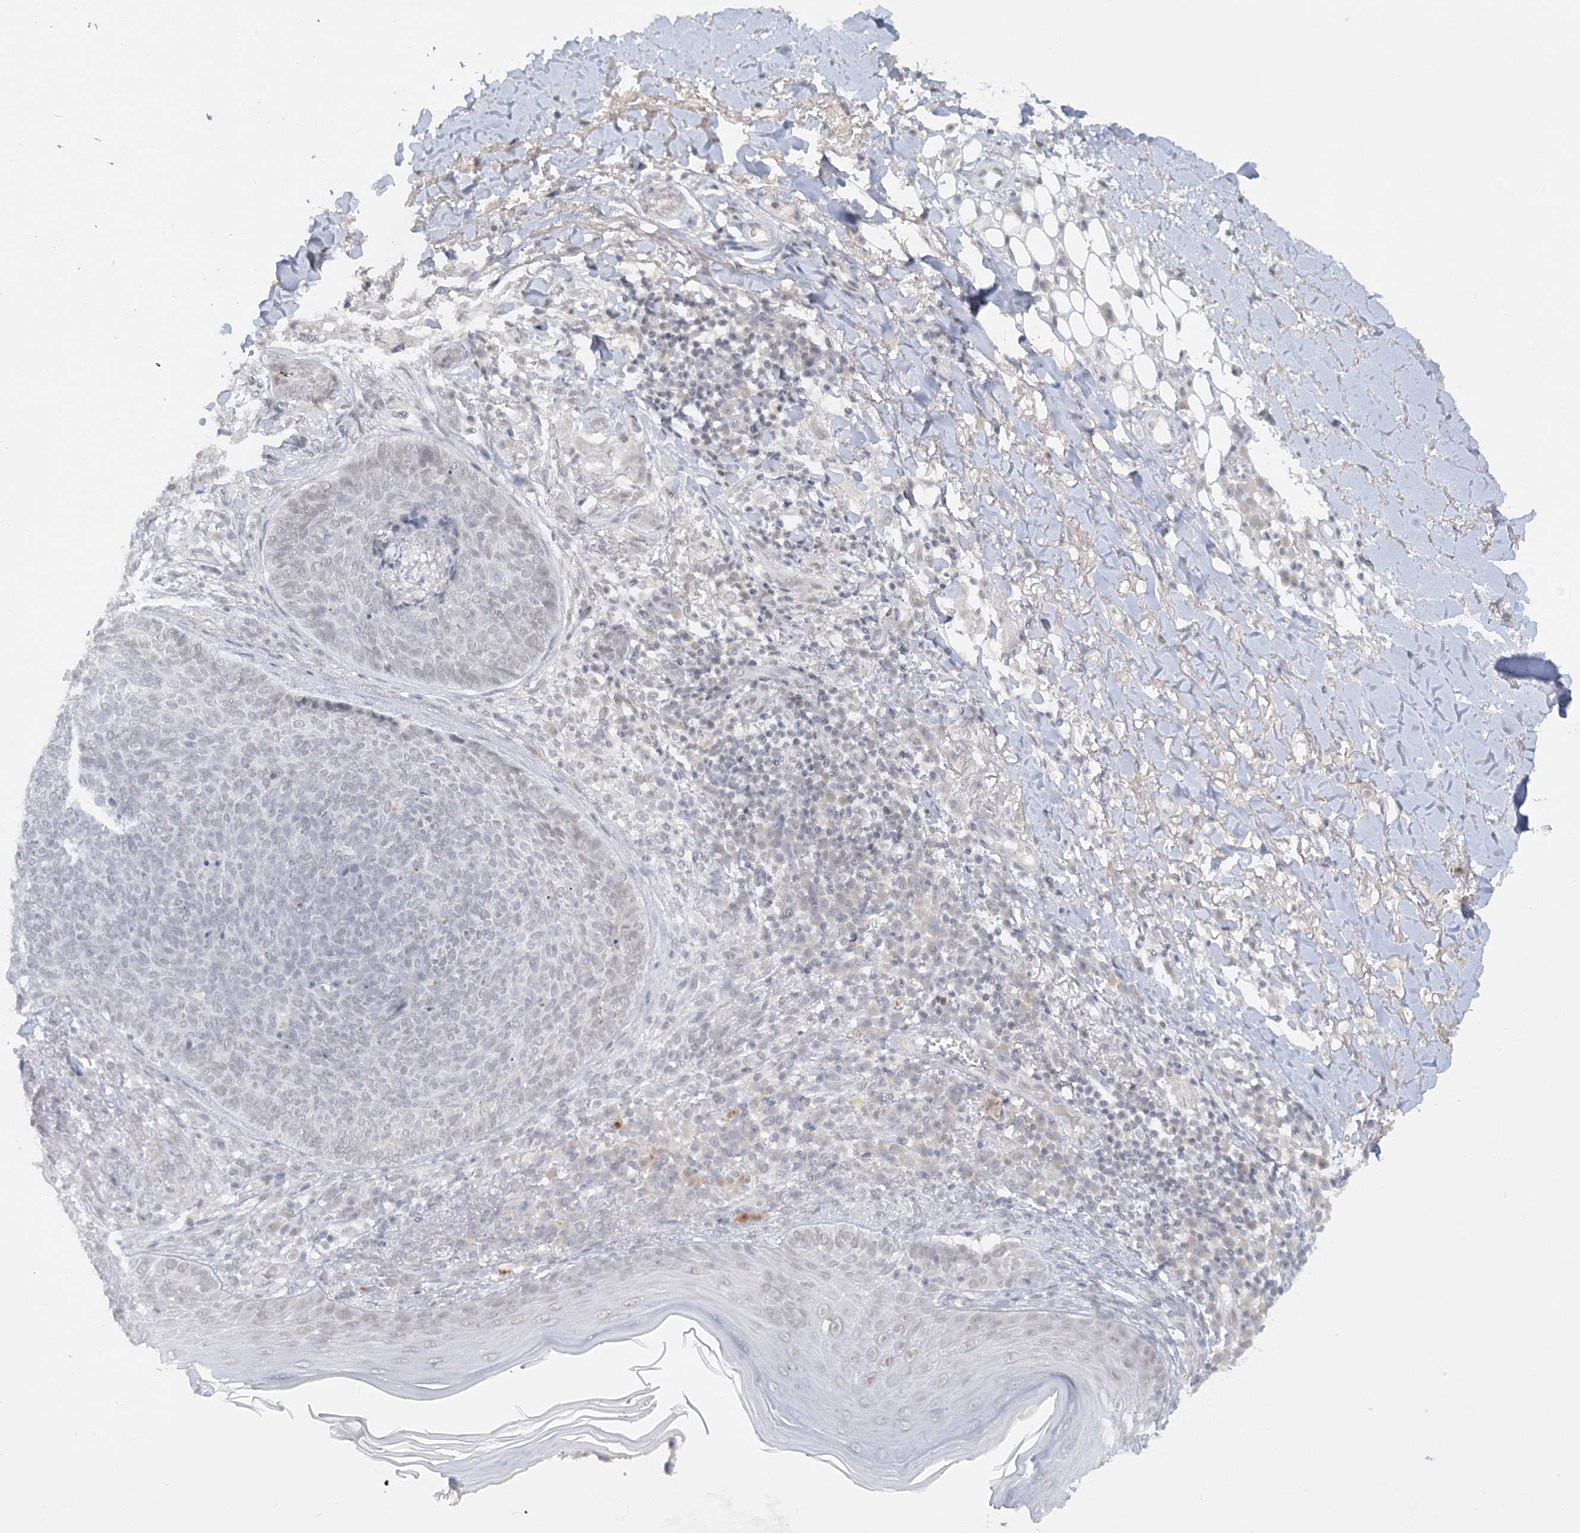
{"staining": {"intensity": "negative", "quantity": "none", "location": "none"}, "tissue": "skin cancer", "cell_type": "Tumor cells", "image_type": "cancer", "snomed": [{"axis": "morphology", "description": "Basal cell carcinoma"}, {"axis": "topography", "description": "Skin"}], "caption": "This is a image of immunohistochemistry (IHC) staining of skin basal cell carcinoma, which shows no staining in tumor cells.", "gene": "KMT2D", "patient": {"sex": "male", "age": 85}}